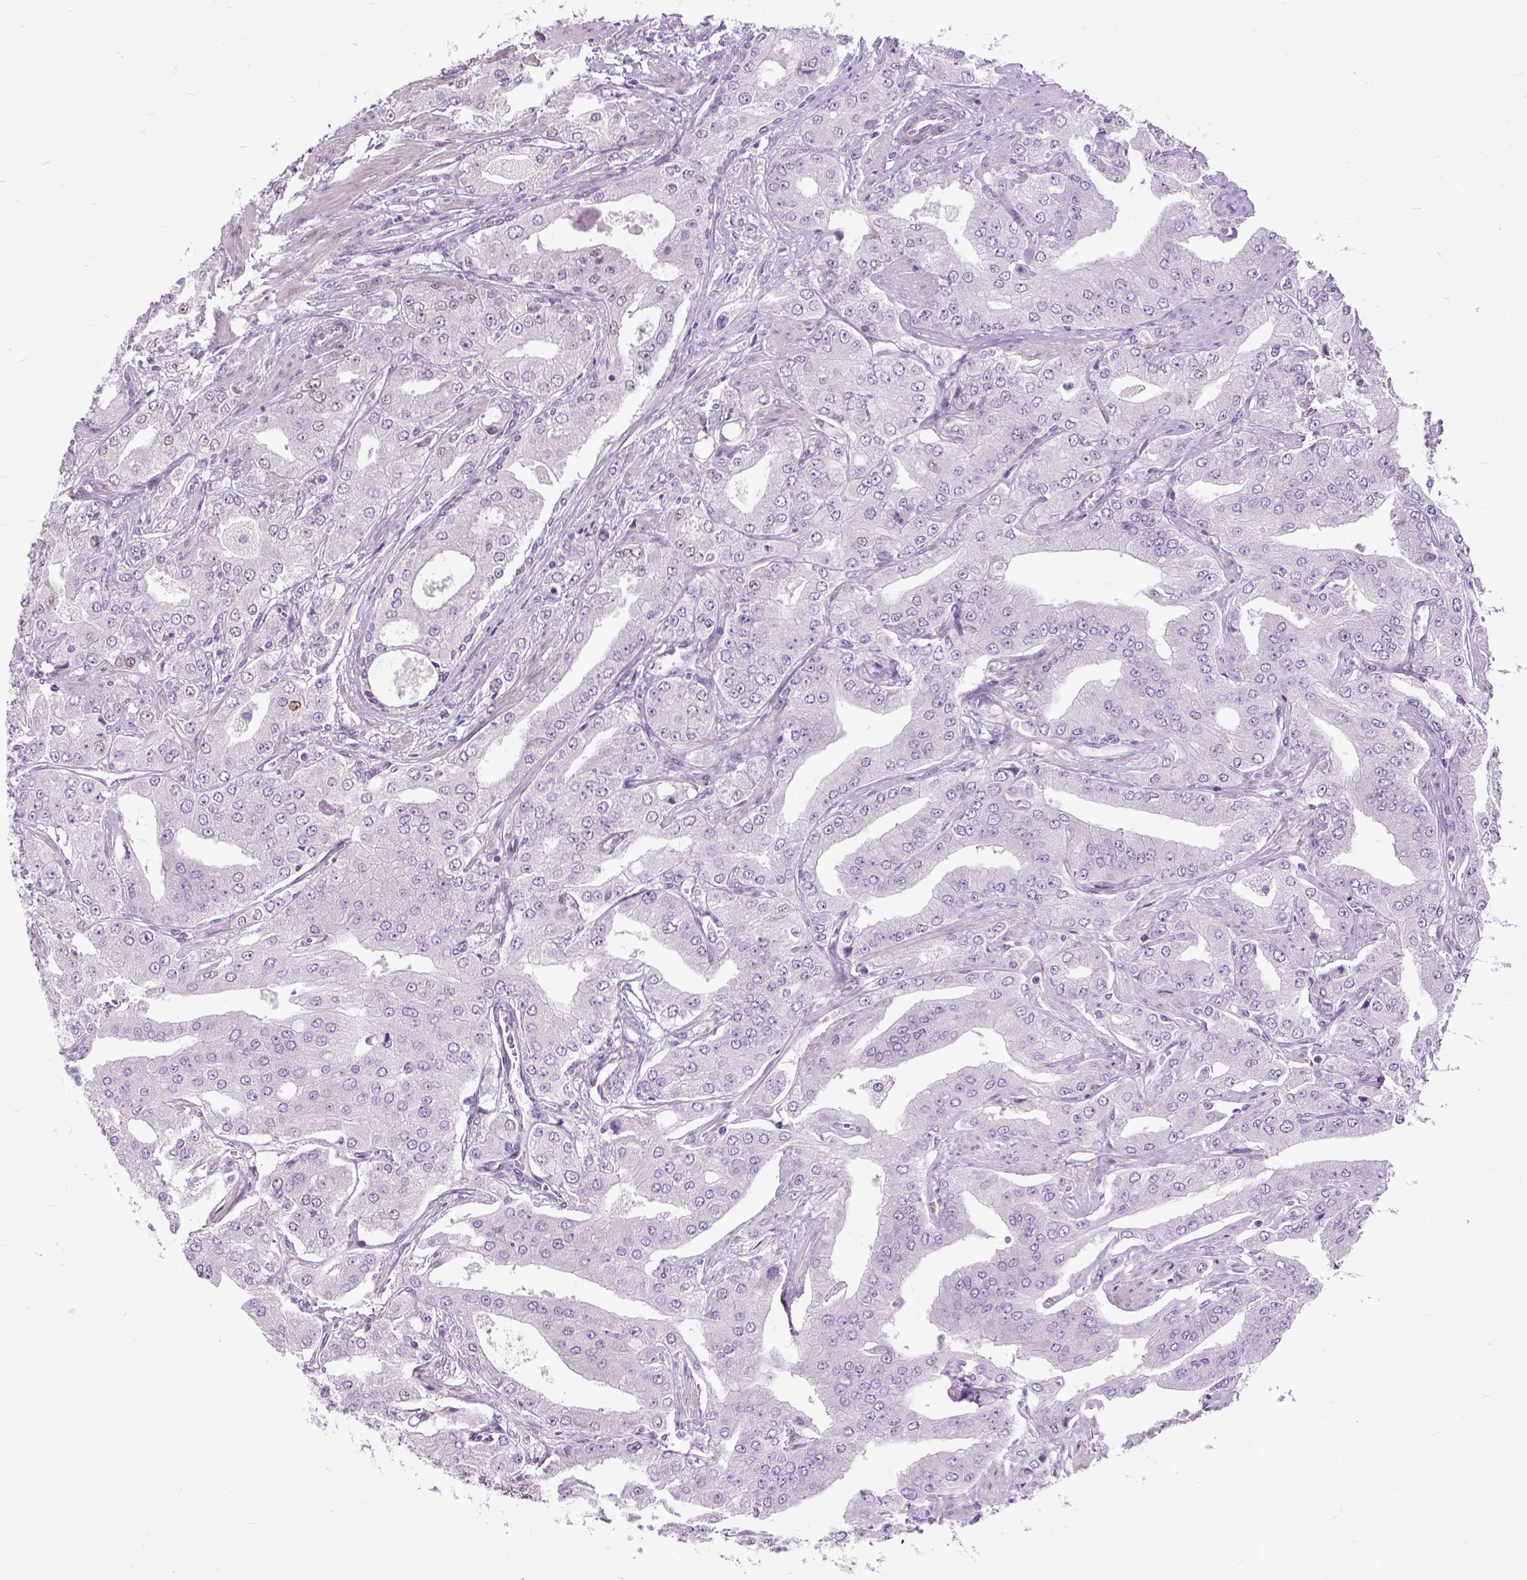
{"staining": {"intensity": "negative", "quantity": "none", "location": "none"}, "tissue": "prostate cancer", "cell_type": "Tumor cells", "image_type": "cancer", "snomed": [{"axis": "morphology", "description": "Adenocarcinoma, Low grade"}, {"axis": "topography", "description": "Prostate"}], "caption": "The photomicrograph shows no staining of tumor cells in prostate cancer.", "gene": "APCDD1L", "patient": {"sex": "male", "age": 60}}